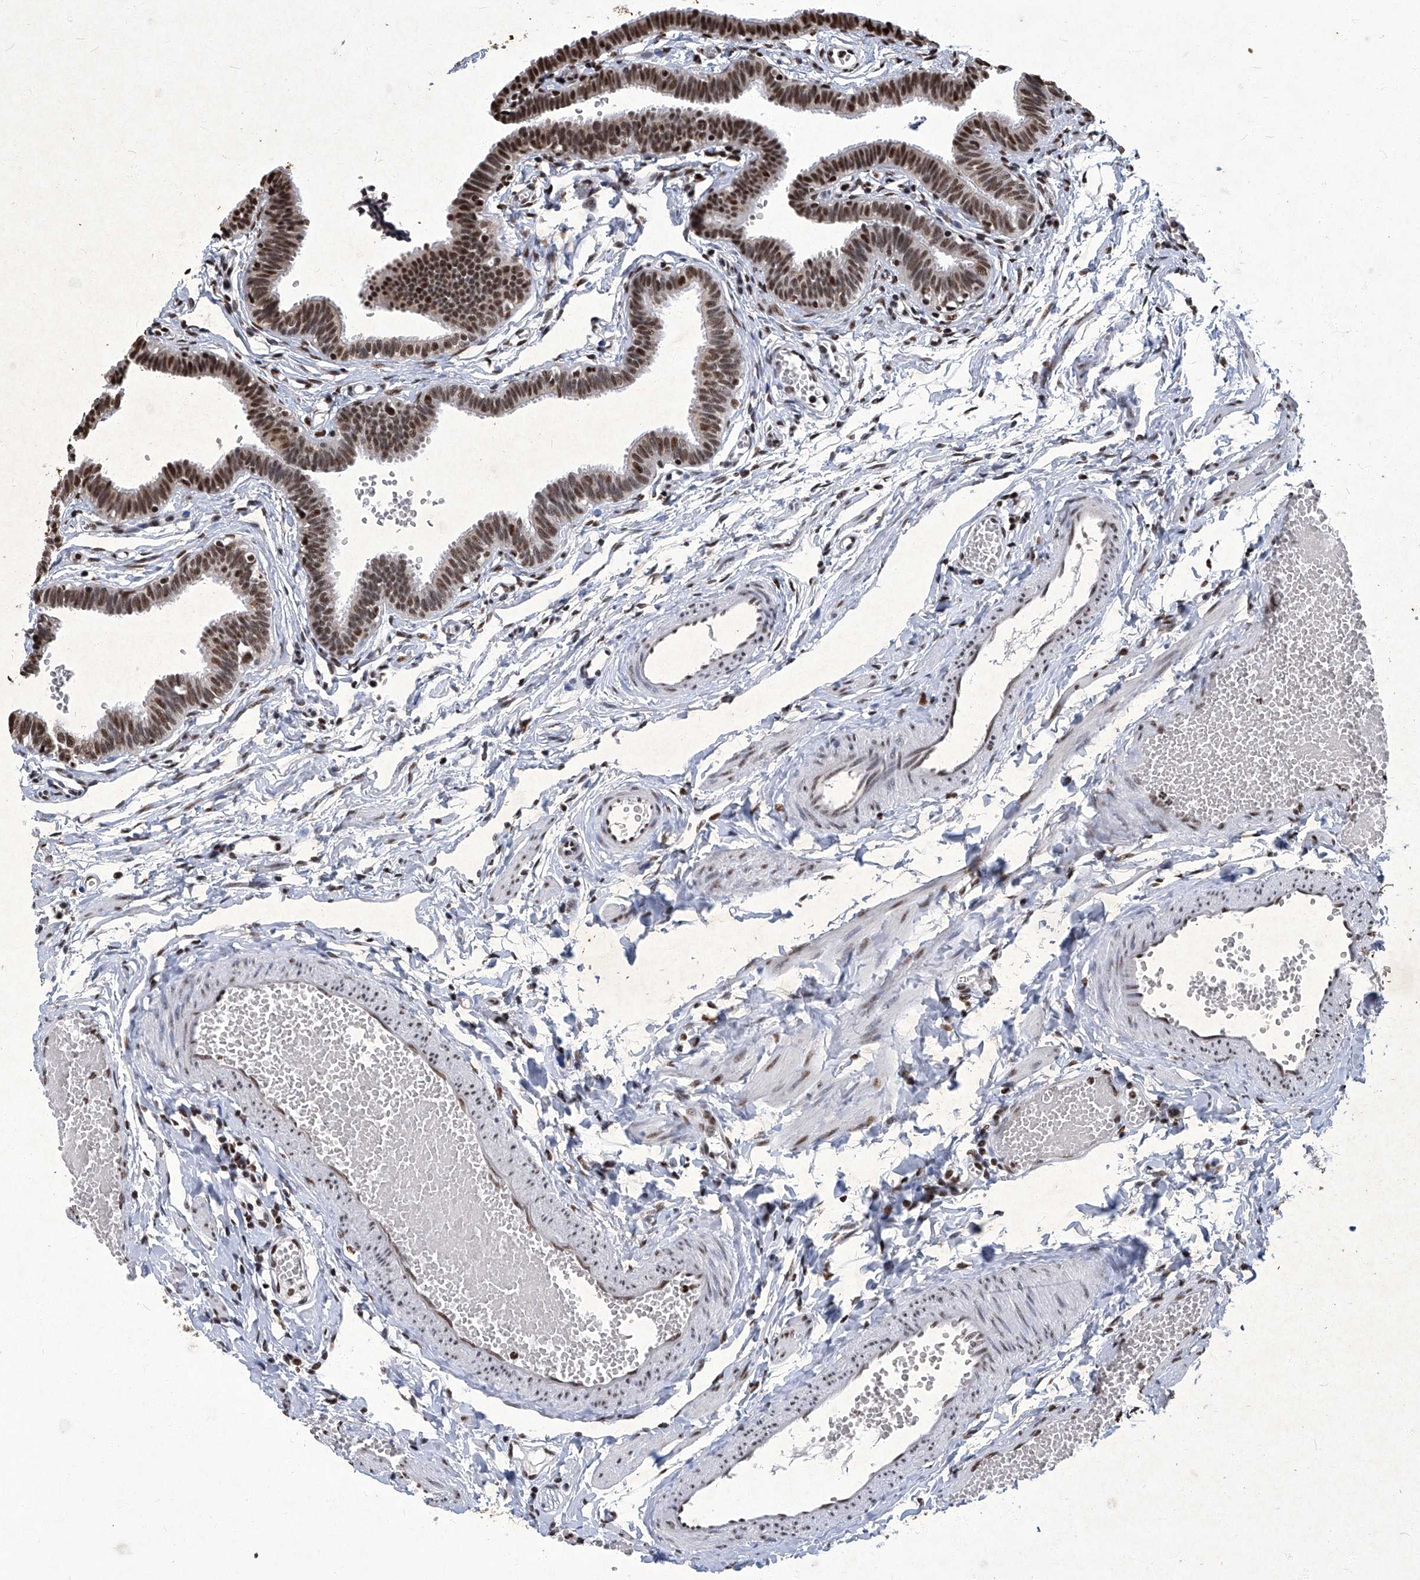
{"staining": {"intensity": "moderate", "quantity": ">75%", "location": "nuclear"}, "tissue": "fallopian tube", "cell_type": "Glandular cells", "image_type": "normal", "snomed": [{"axis": "morphology", "description": "Normal tissue, NOS"}, {"axis": "topography", "description": "Fallopian tube"}, {"axis": "topography", "description": "Ovary"}], "caption": "Immunohistochemical staining of normal human fallopian tube exhibits moderate nuclear protein expression in approximately >75% of glandular cells. The protein of interest is shown in brown color, while the nuclei are stained blue.", "gene": "HBP1", "patient": {"sex": "female", "age": 23}}